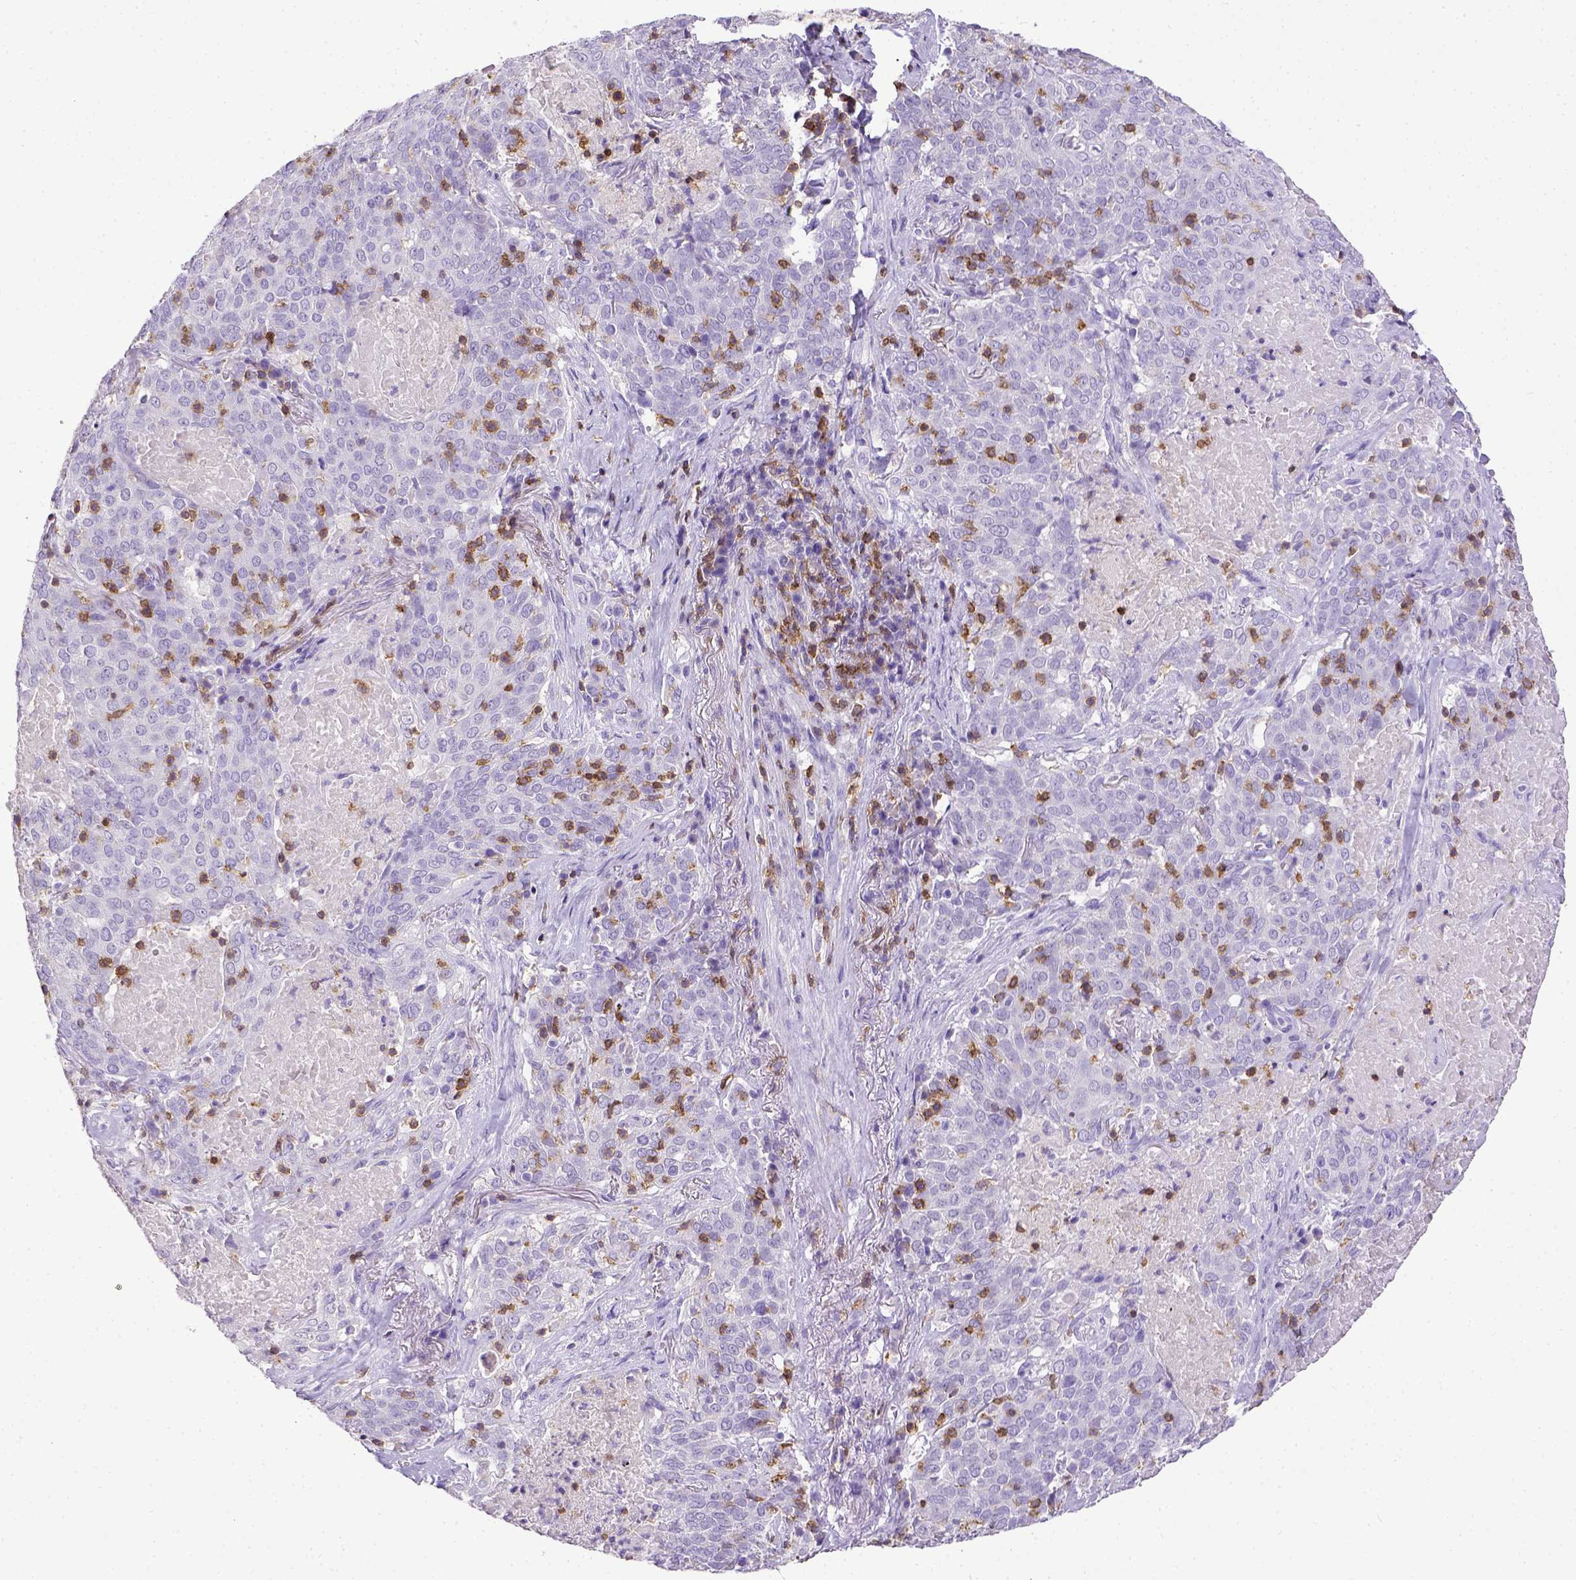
{"staining": {"intensity": "negative", "quantity": "none", "location": "none"}, "tissue": "lung cancer", "cell_type": "Tumor cells", "image_type": "cancer", "snomed": [{"axis": "morphology", "description": "Squamous cell carcinoma, NOS"}, {"axis": "topography", "description": "Lung"}], "caption": "High magnification brightfield microscopy of lung cancer (squamous cell carcinoma) stained with DAB (3,3'-diaminobenzidine) (brown) and counterstained with hematoxylin (blue): tumor cells show no significant staining. The staining was performed using DAB to visualize the protein expression in brown, while the nuclei were stained in blue with hematoxylin (Magnification: 20x).", "gene": "CD3E", "patient": {"sex": "male", "age": 82}}